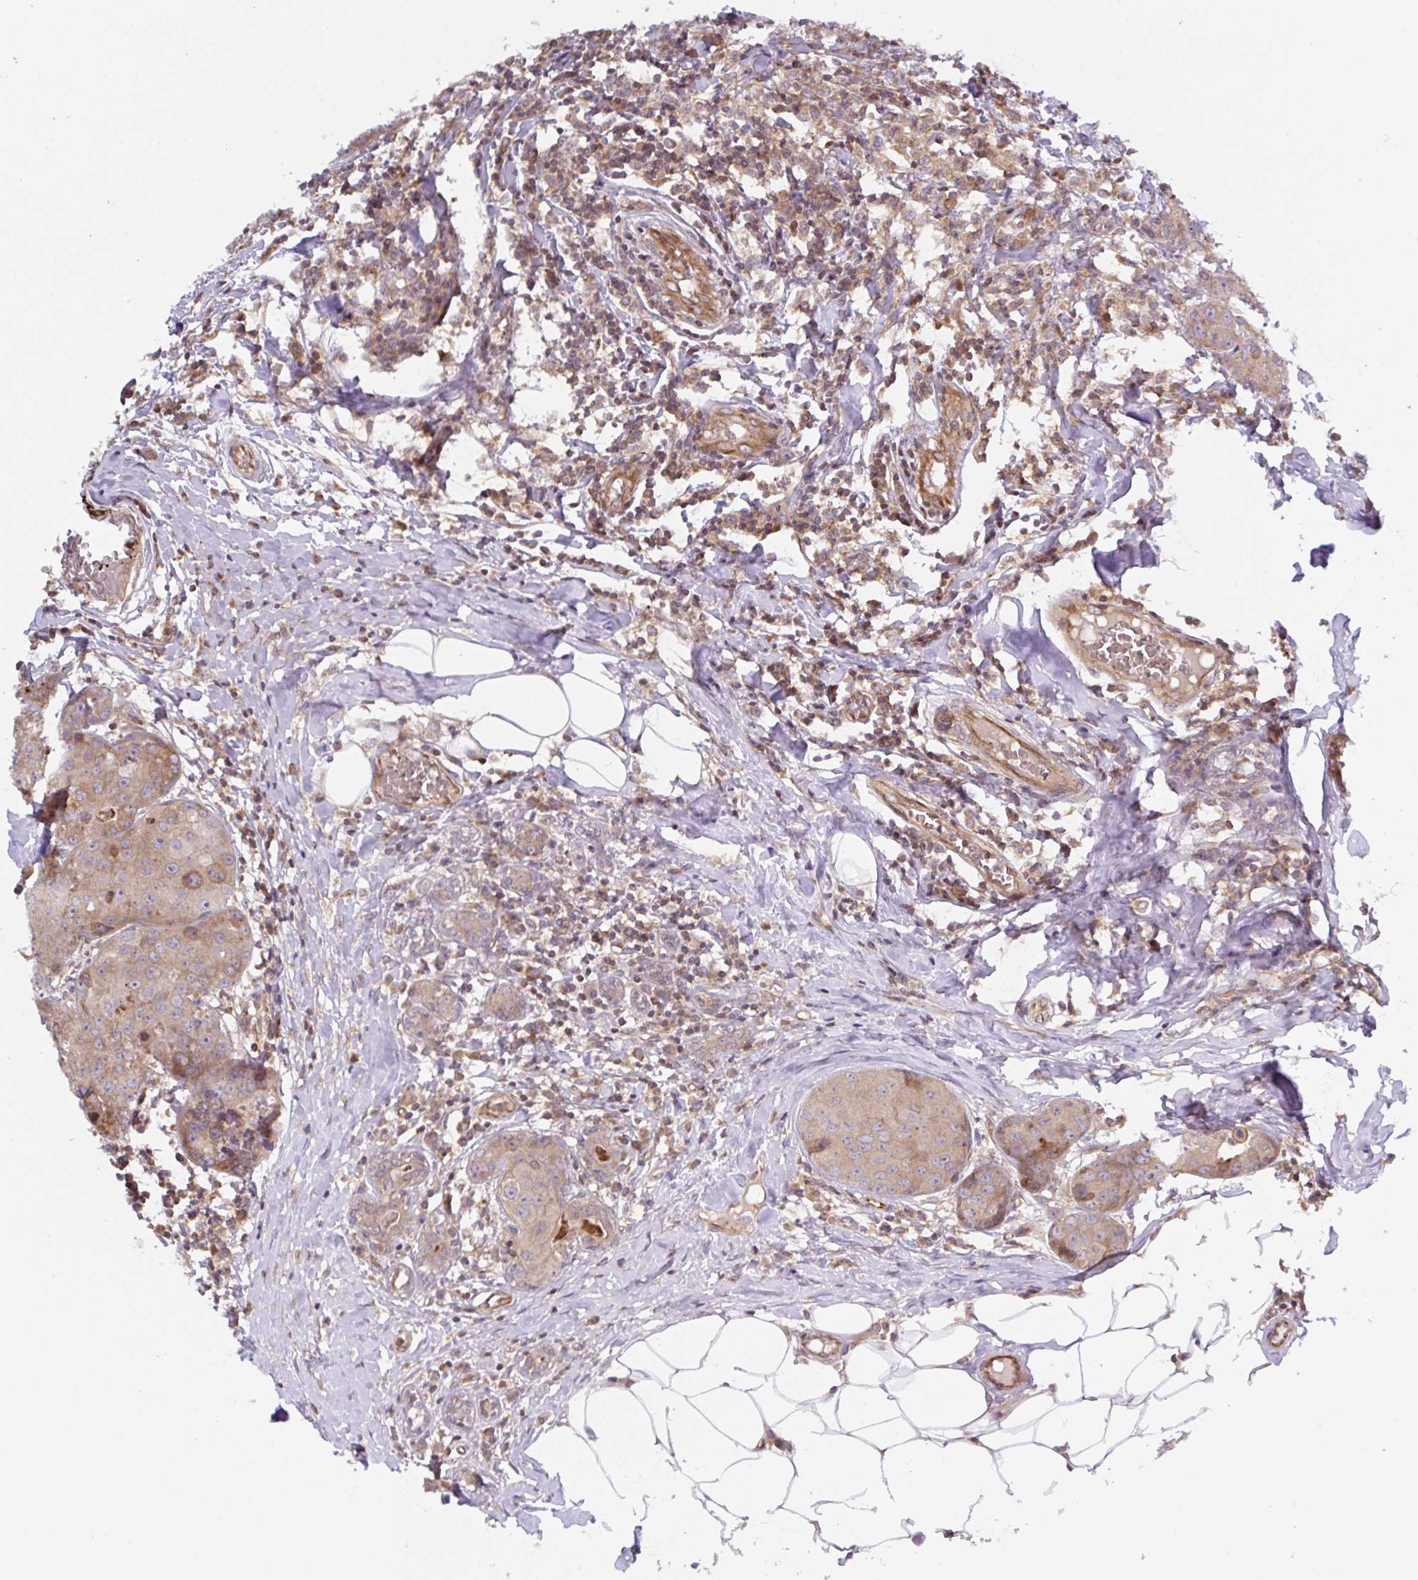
{"staining": {"intensity": "moderate", "quantity": "<25%", "location": "cytoplasmic/membranous"}, "tissue": "breast cancer", "cell_type": "Tumor cells", "image_type": "cancer", "snomed": [{"axis": "morphology", "description": "Duct carcinoma"}, {"axis": "topography", "description": "Breast"}], "caption": "High-power microscopy captured an IHC micrograph of breast infiltrating ductal carcinoma, revealing moderate cytoplasmic/membranous expression in about <25% of tumor cells.", "gene": "APOBEC3D", "patient": {"sex": "female", "age": 43}}